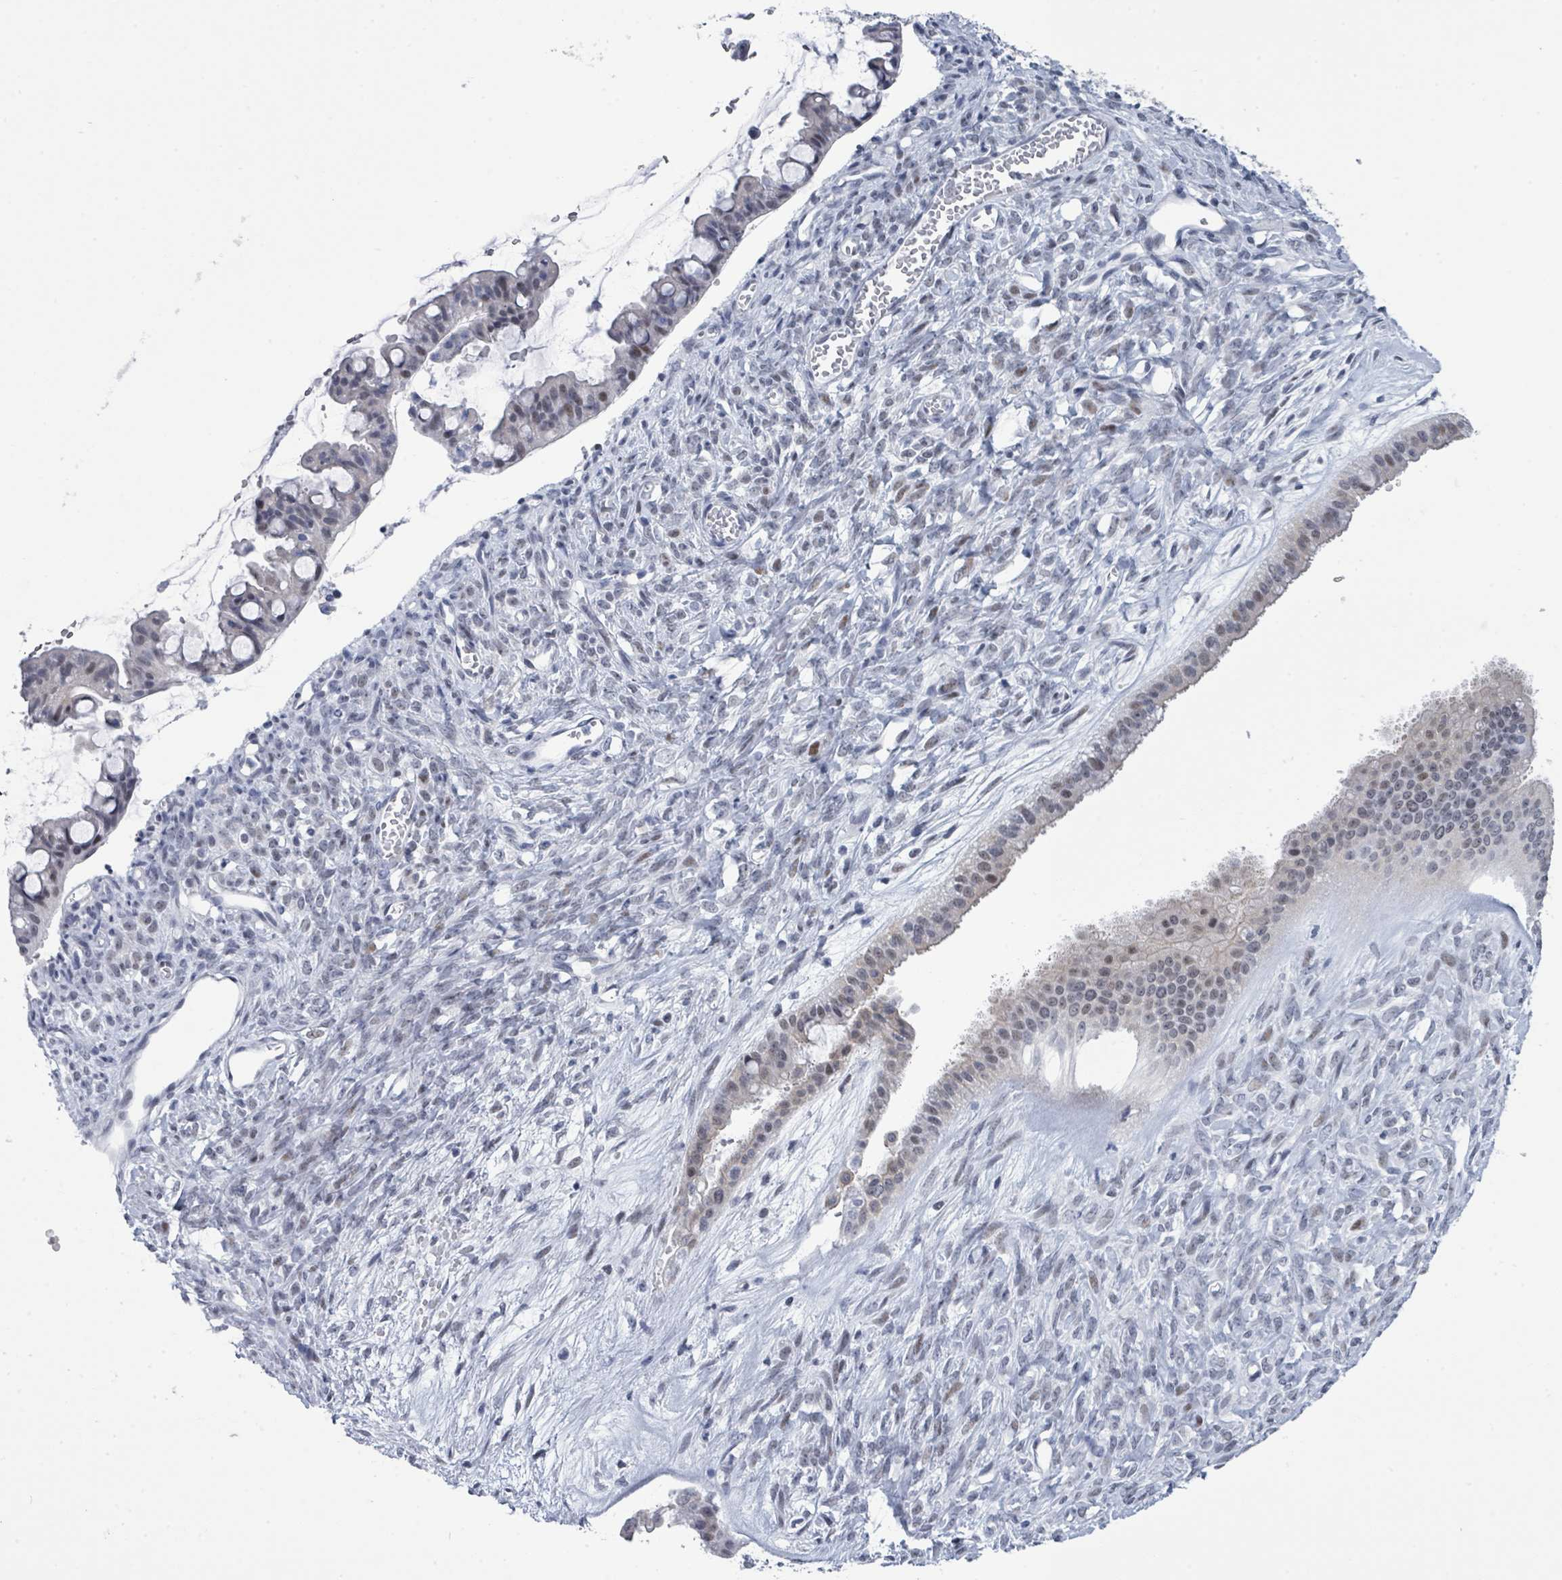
{"staining": {"intensity": "weak", "quantity": "25%-75%", "location": "nuclear"}, "tissue": "ovarian cancer", "cell_type": "Tumor cells", "image_type": "cancer", "snomed": [{"axis": "morphology", "description": "Cystadenocarcinoma, mucinous, NOS"}, {"axis": "topography", "description": "Ovary"}], "caption": "DAB (3,3'-diaminobenzidine) immunohistochemical staining of human ovarian cancer (mucinous cystadenocarcinoma) reveals weak nuclear protein positivity in approximately 25%-75% of tumor cells. (DAB (3,3'-diaminobenzidine) IHC with brightfield microscopy, high magnification).", "gene": "CT45A5", "patient": {"sex": "female", "age": 73}}